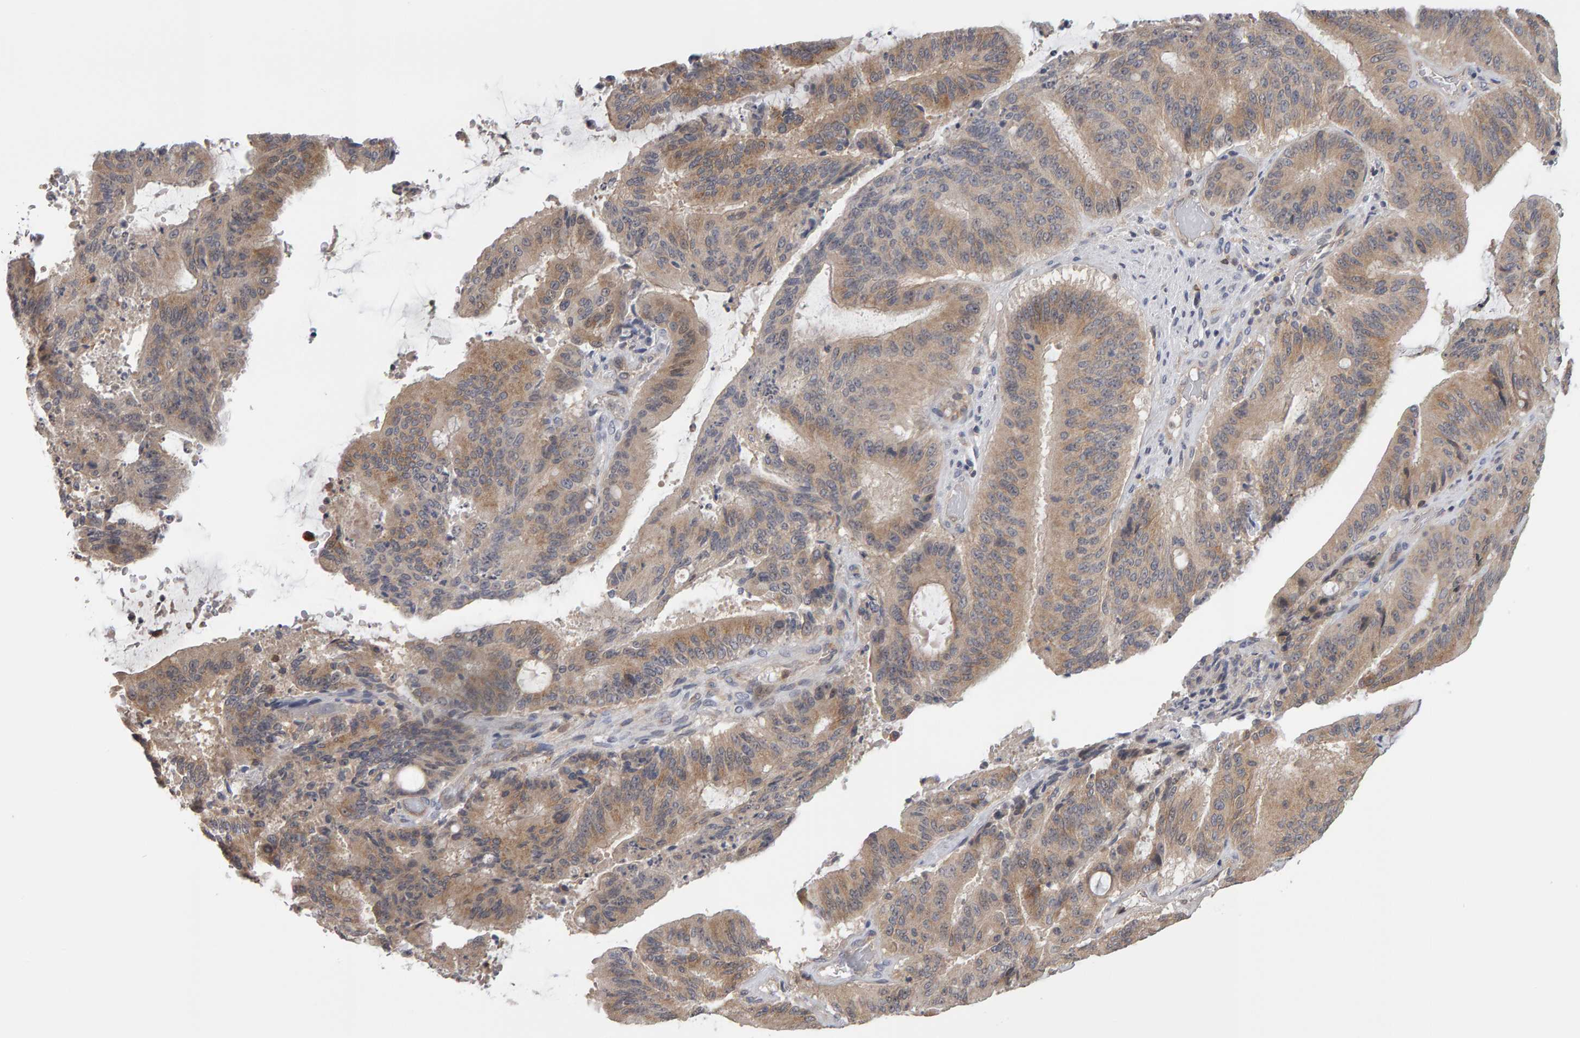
{"staining": {"intensity": "moderate", "quantity": ">75%", "location": "cytoplasmic/membranous"}, "tissue": "liver cancer", "cell_type": "Tumor cells", "image_type": "cancer", "snomed": [{"axis": "morphology", "description": "Normal tissue, NOS"}, {"axis": "morphology", "description": "Cholangiocarcinoma"}, {"axis": "topography", "description": "Liver"}, {"axis": "topography", "description": "Peripheral nerve tissue"}], "caption": "Moderate cytoplasmic/membranous positivity is present in about >75% of tumor cells in cholangiocarcinoma (liver).", "gene": "MSRA", "patient": {"sex": "female", "age": 73}}